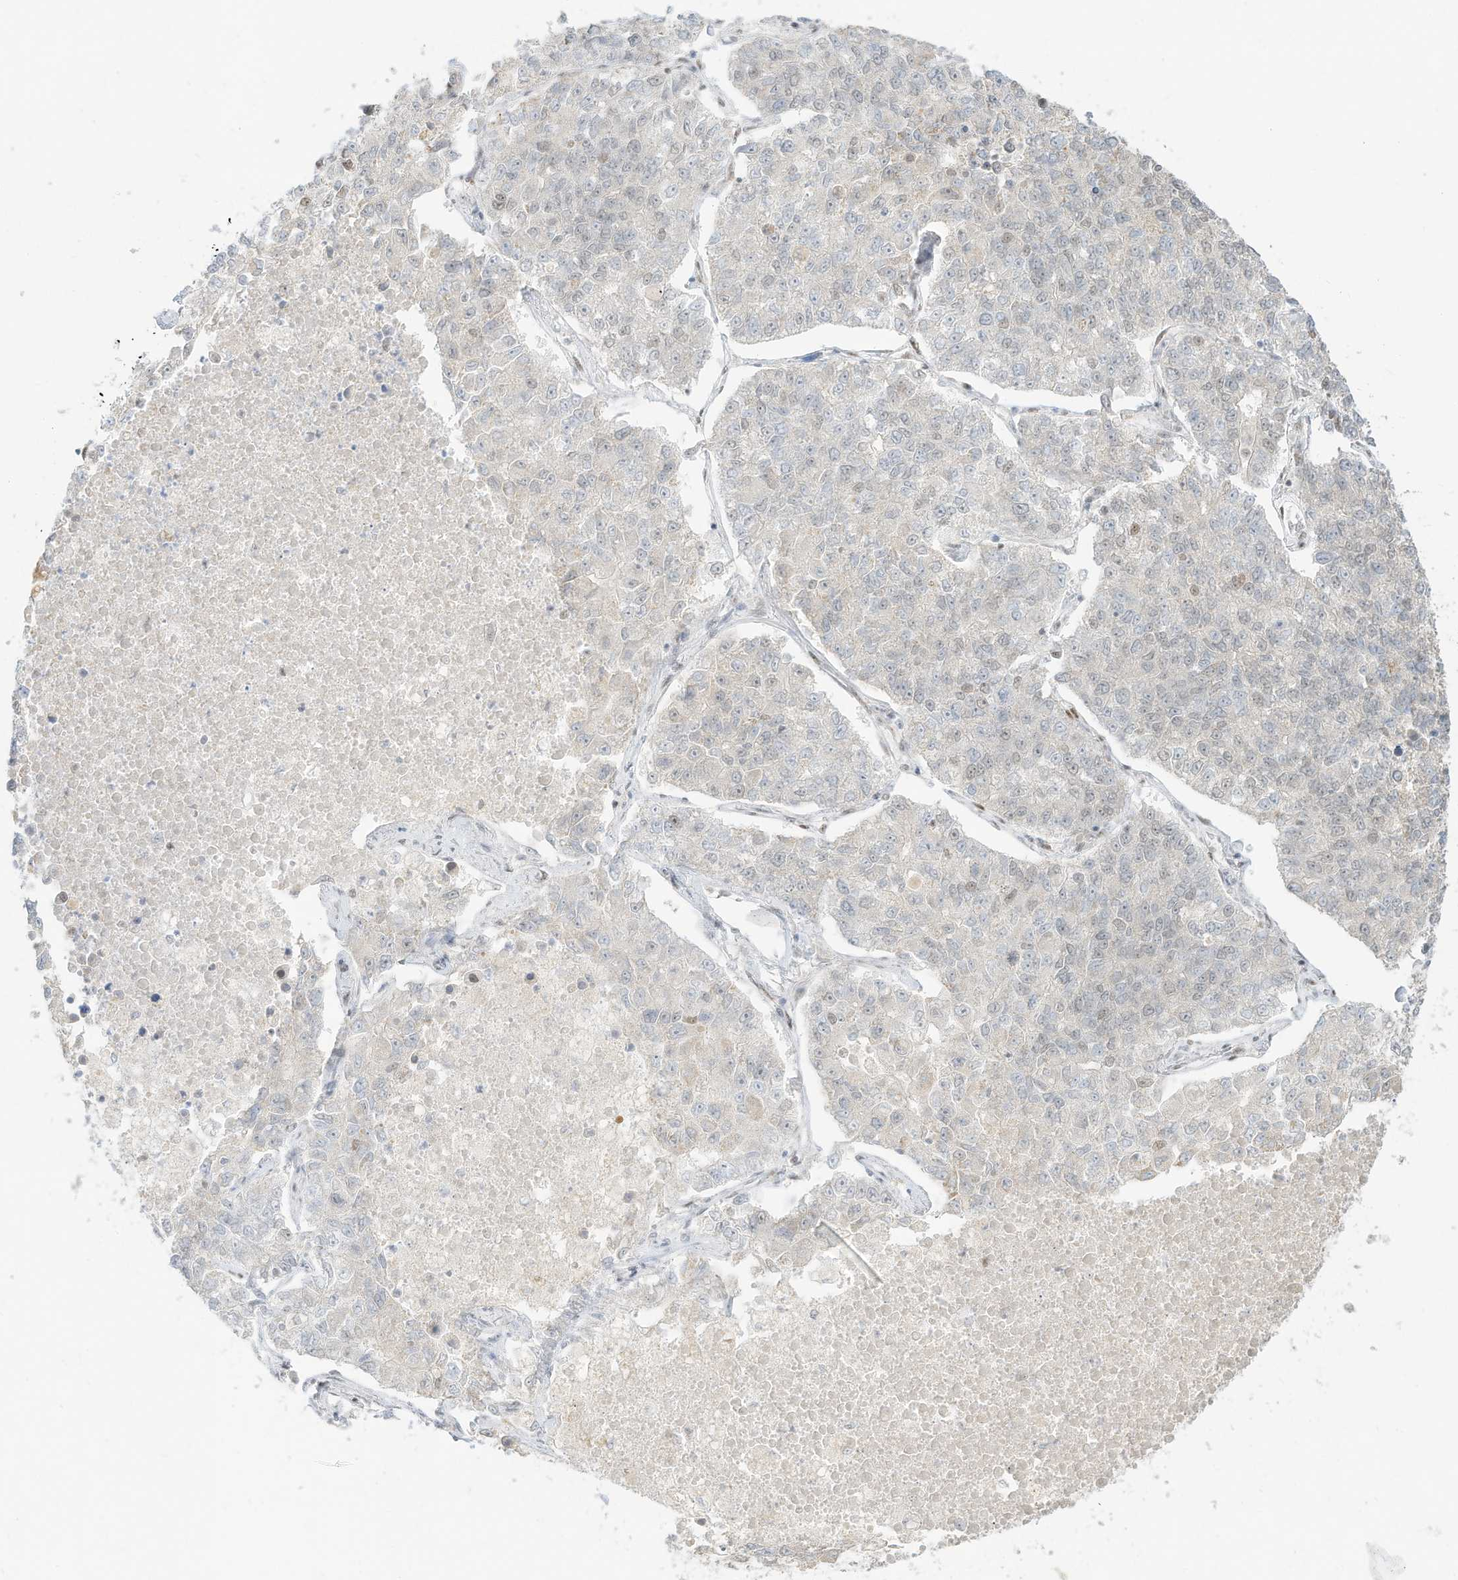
{"staining": {"intensity": "negative", "quantity": "none", "location": "none"}, "tissue": "lung cancer", "cell_type": "Tumor cells", "image_type": "cancer", "snomed": [{"axis": "morphology", "description": "Adenocarcinoma, NOS"}, {"axis": "topography", "description": "Lung"}], "caption": "Immunohistochemistry photomicrograph of lung adenocarcinoma stained for a protein (brown), which shows no positivity in tumor cells. Nuclei are stained in blue.", "gene": "NHSL1", "patient": {"sex": "male", "age": 49}}